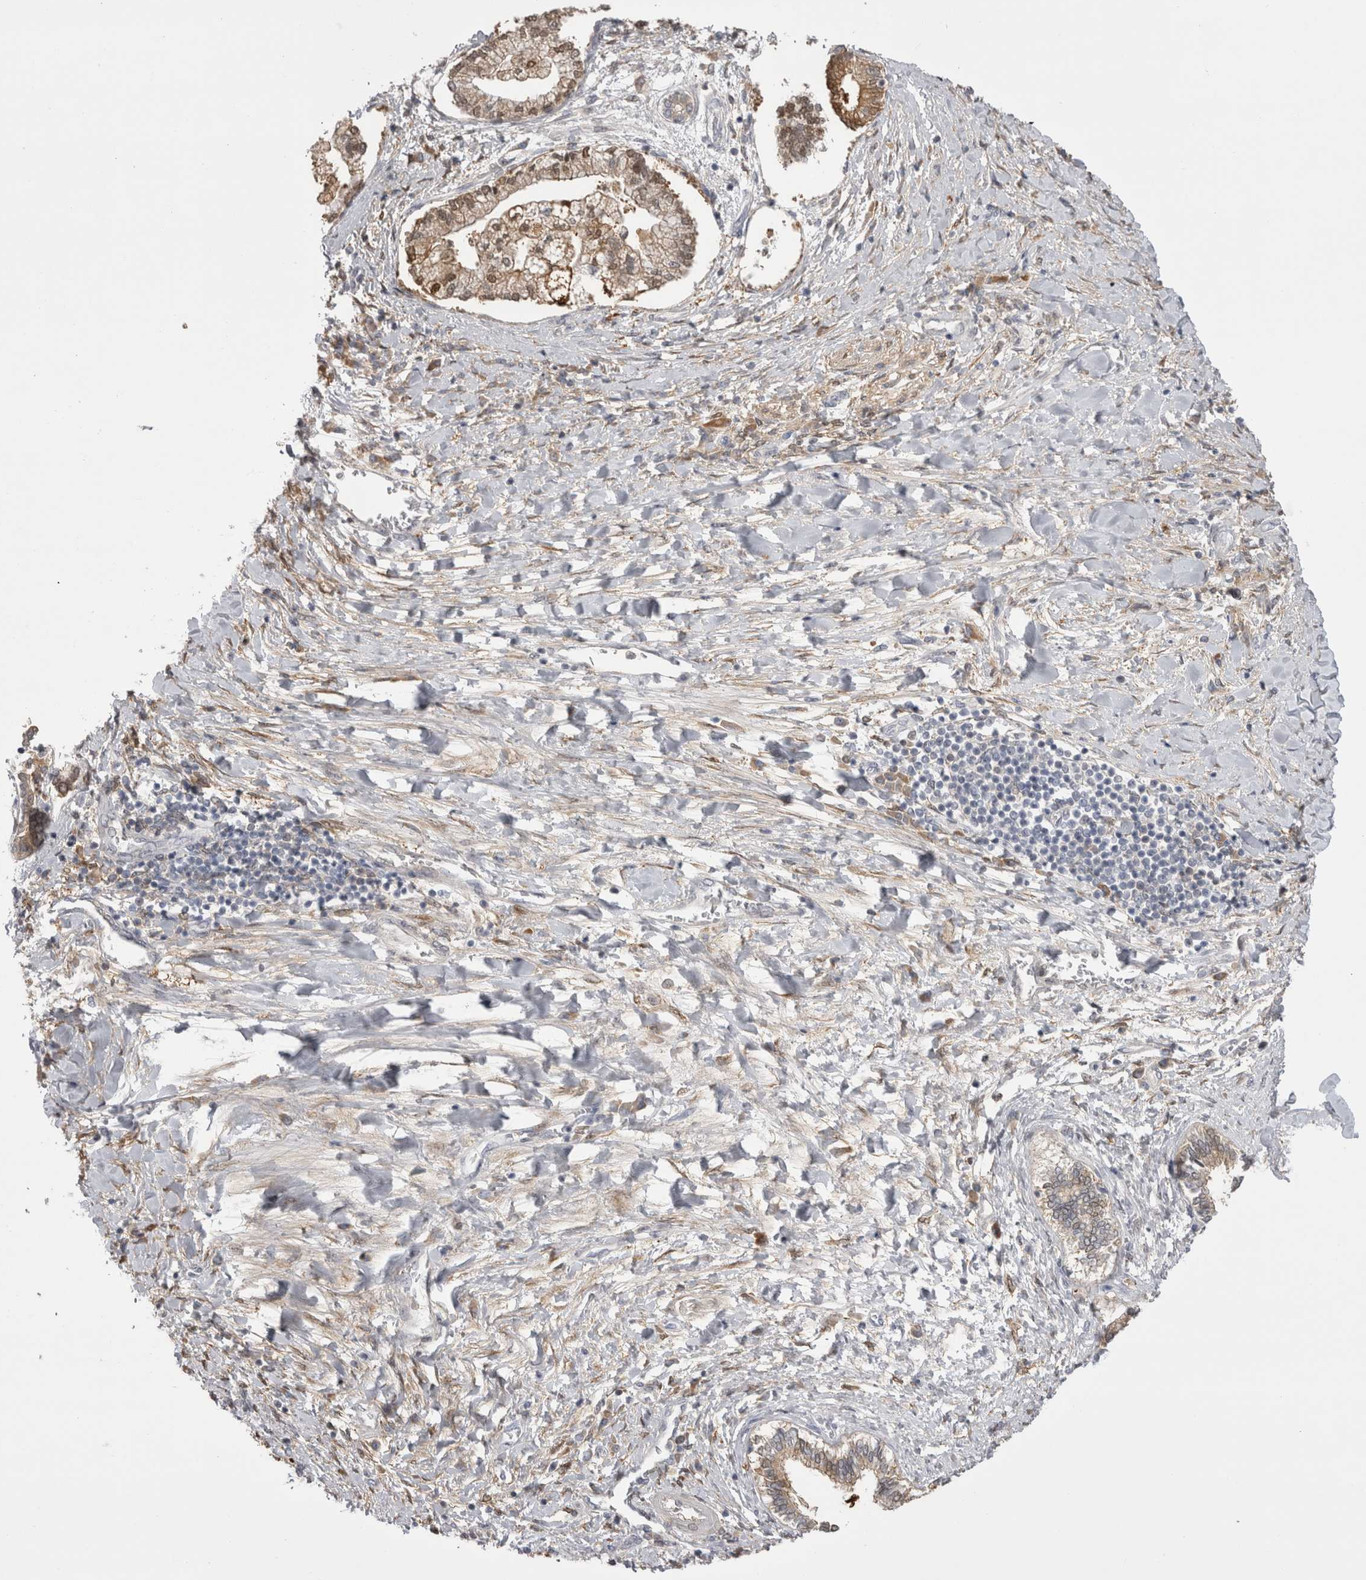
{"staining": {"intensity": "weak", "quantity": ">75%", "location": "cytoplasmic/membranous,nuclear"}, "tissue": "liver cancer", "cell_type": "Tumor cells", "image_type": "cancer", "snomed": [{"axis": "morphology", "description": "Cholangiocarcinoma"}, {"axis": "topography", "description": "Liver"}], "caption": "Immunohistochemistry (IHC) (DAB) staining of human cholangiocarcinoma (liver) demonstrates weak cytoplasmic/membranous and nuclear protein positivity in approximately >75% of tumor cells.", "gene": "CHIC2", "patient": {"sex": "male", "age": 50}}